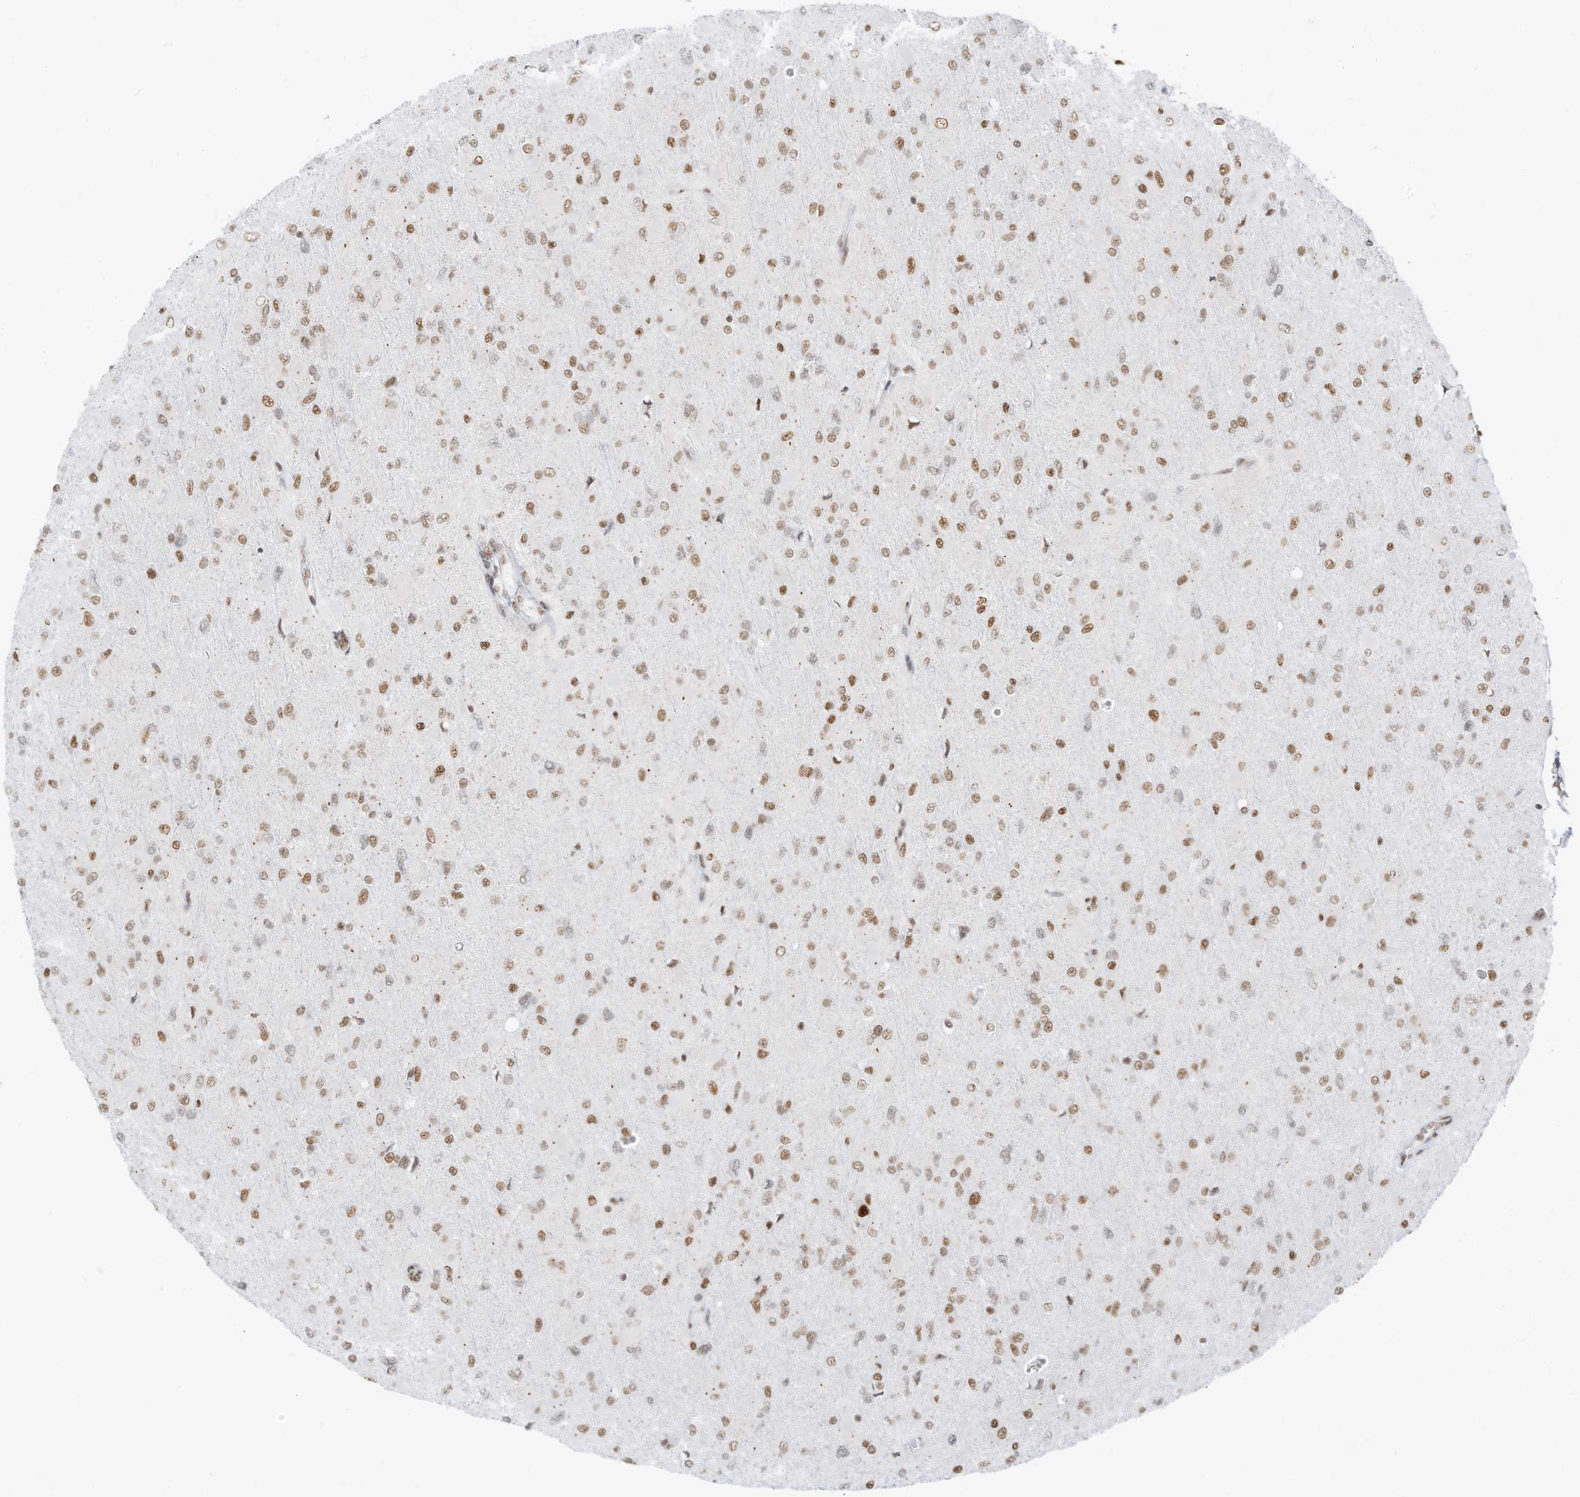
{"staining": {"intensity": "moderate", "quantity": ">75%", "location": "nuclear"}, "tissue": "glioma", "cell_type": "Tumor cells", "image_type": "cancer", "snomed": [{"axis": "morphology", "description": "Glioma, malignant, High grade"}, {"axis": "topography", "description": "Cerebral cortex"}], "caption": "Immunohistochemical staining of human malignant glioma (high-grade) reveals medium levels of moderate nuclear protein positivity in about >75% of tumor cells.", "gene": "SMARCA2", "patient": {"sex": "female", "age": 36}}